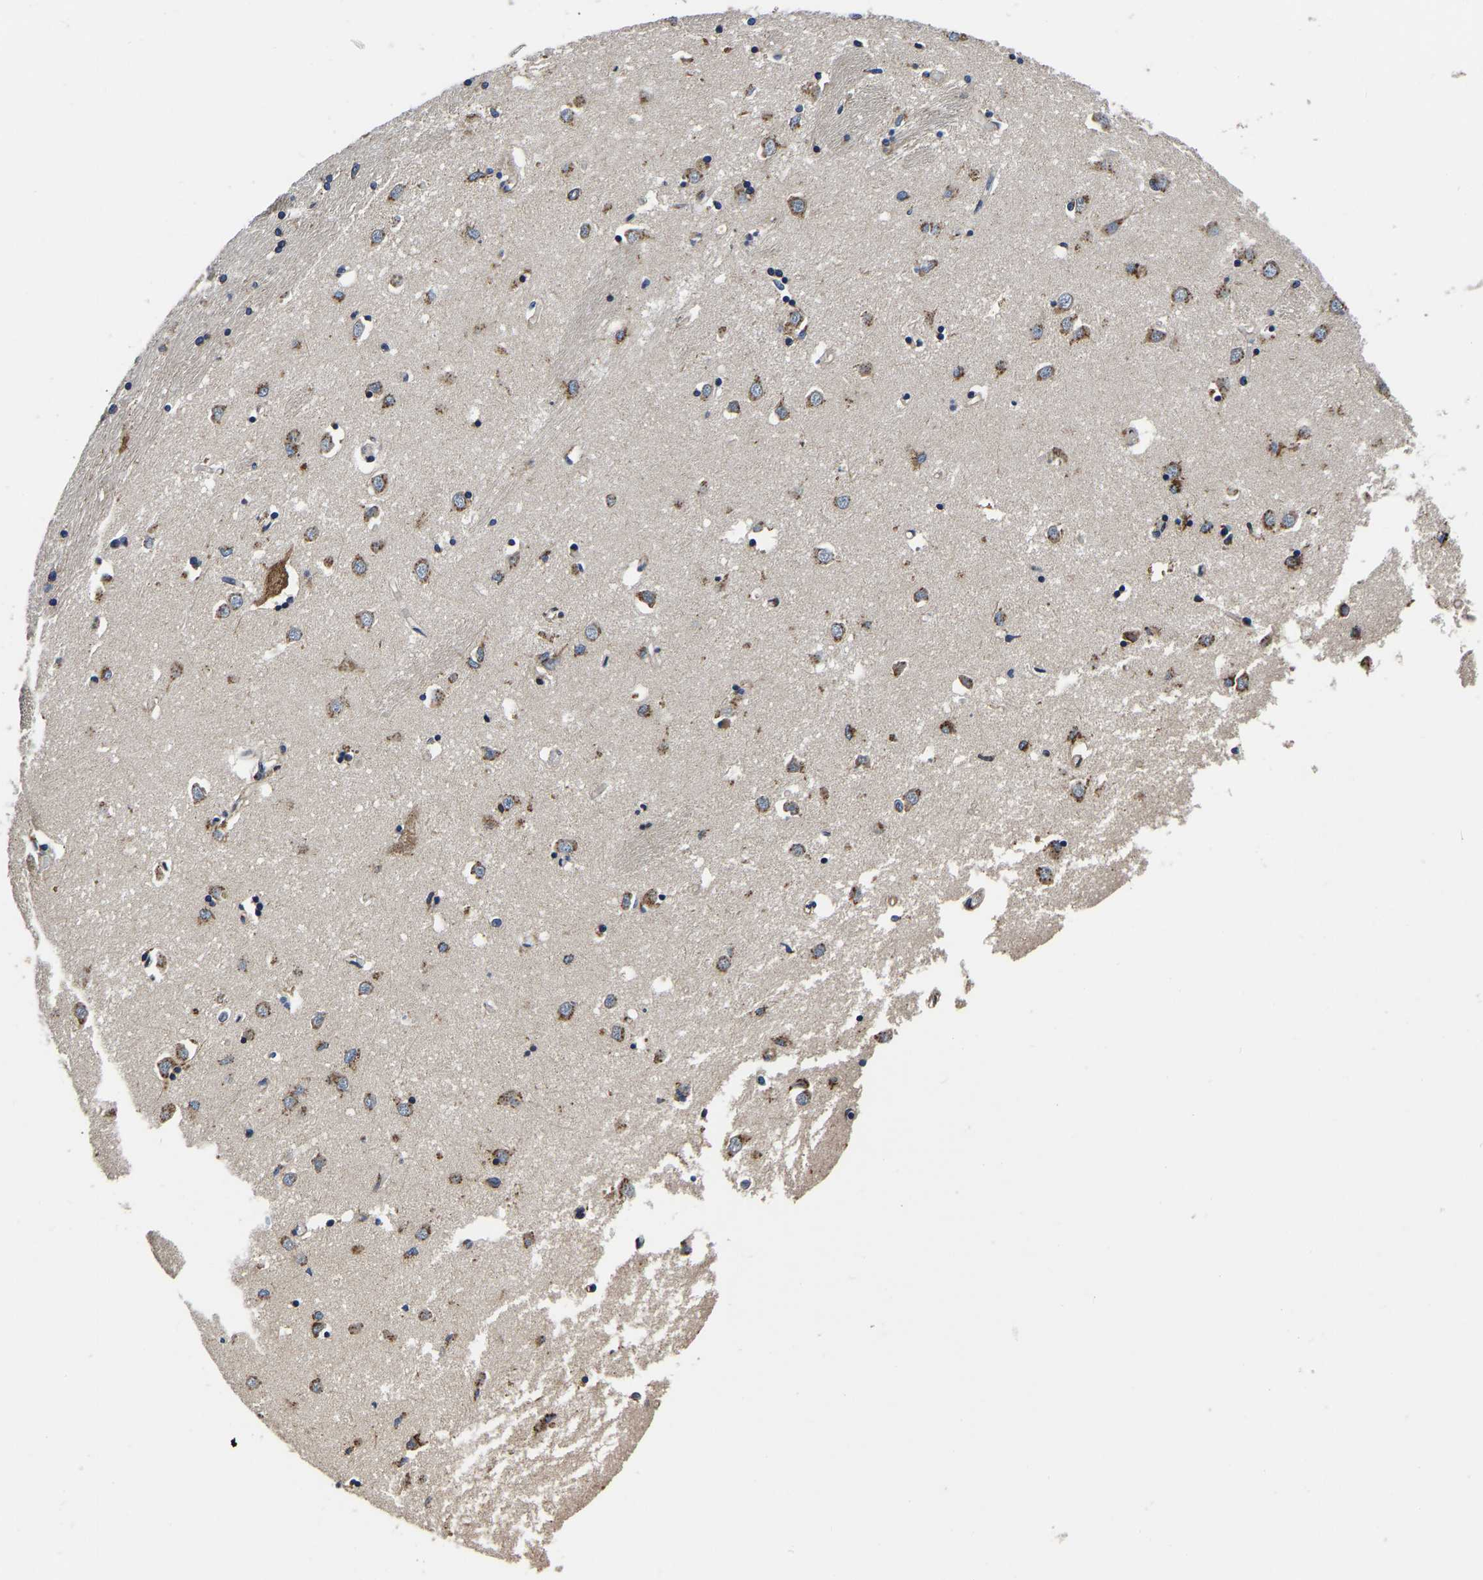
{"staining": {"intensity": "moderate", "quantity": "<25%", "location": "cytoplasmic/membranous"}, "tissue": "caudate", "cell_type": "Glial cells", "image_type": "normal", "snomed": [{"axis": "morphology", "description": "Normal tissue, NOS"}, {"axis": "topography", "description": "Lateral ventricle wall"}], "caption": "A brown stain labels moderate cytoplasmic/membranous positivity of a protein in glial cells of unremarkable human caudate.", "gene": "RABAC1", "patient": {"sex": "female", "age": 19}}